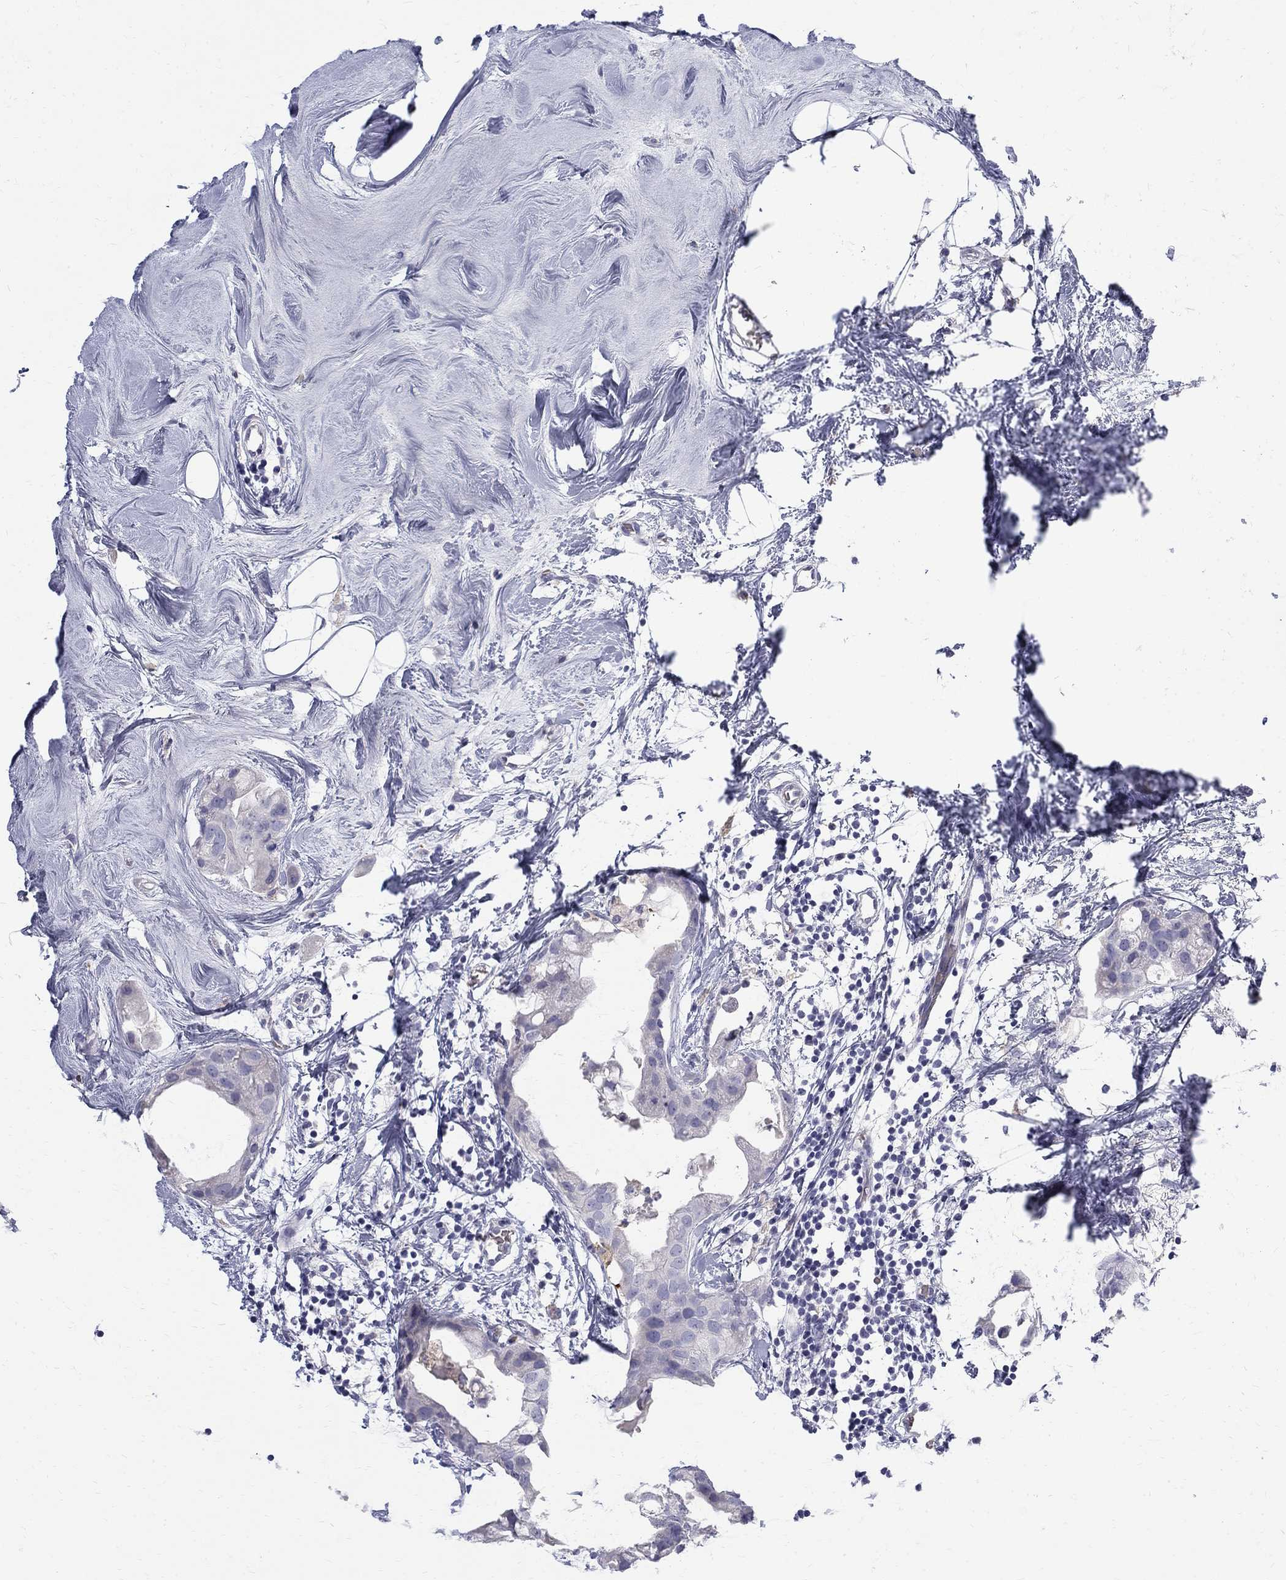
{"staining": {"intensity": "negative", "quantity": "none", "location": "none"}, "tissue": "breast cancer", "cell_type": "Tumor cells", "image_type": "cancer", "snomed": [{"axis": "morphology", "description": "Normal tissue, NOS"}, {"axis": "morphology", "description": "Duct carcinoma"}, {"axis": "topography", "description": "Breast"}], "caption": "Immunohistochemistry (IHC) photomicrograph of neoplastic tissue: intraductal carcinoma (breast) stained with DAB (3,3'-diaminobenzidine) demonstrates no significant protein staining in tumor cells.", "gene": "AGER", "patient": {"sex": "female", "age": 40}}